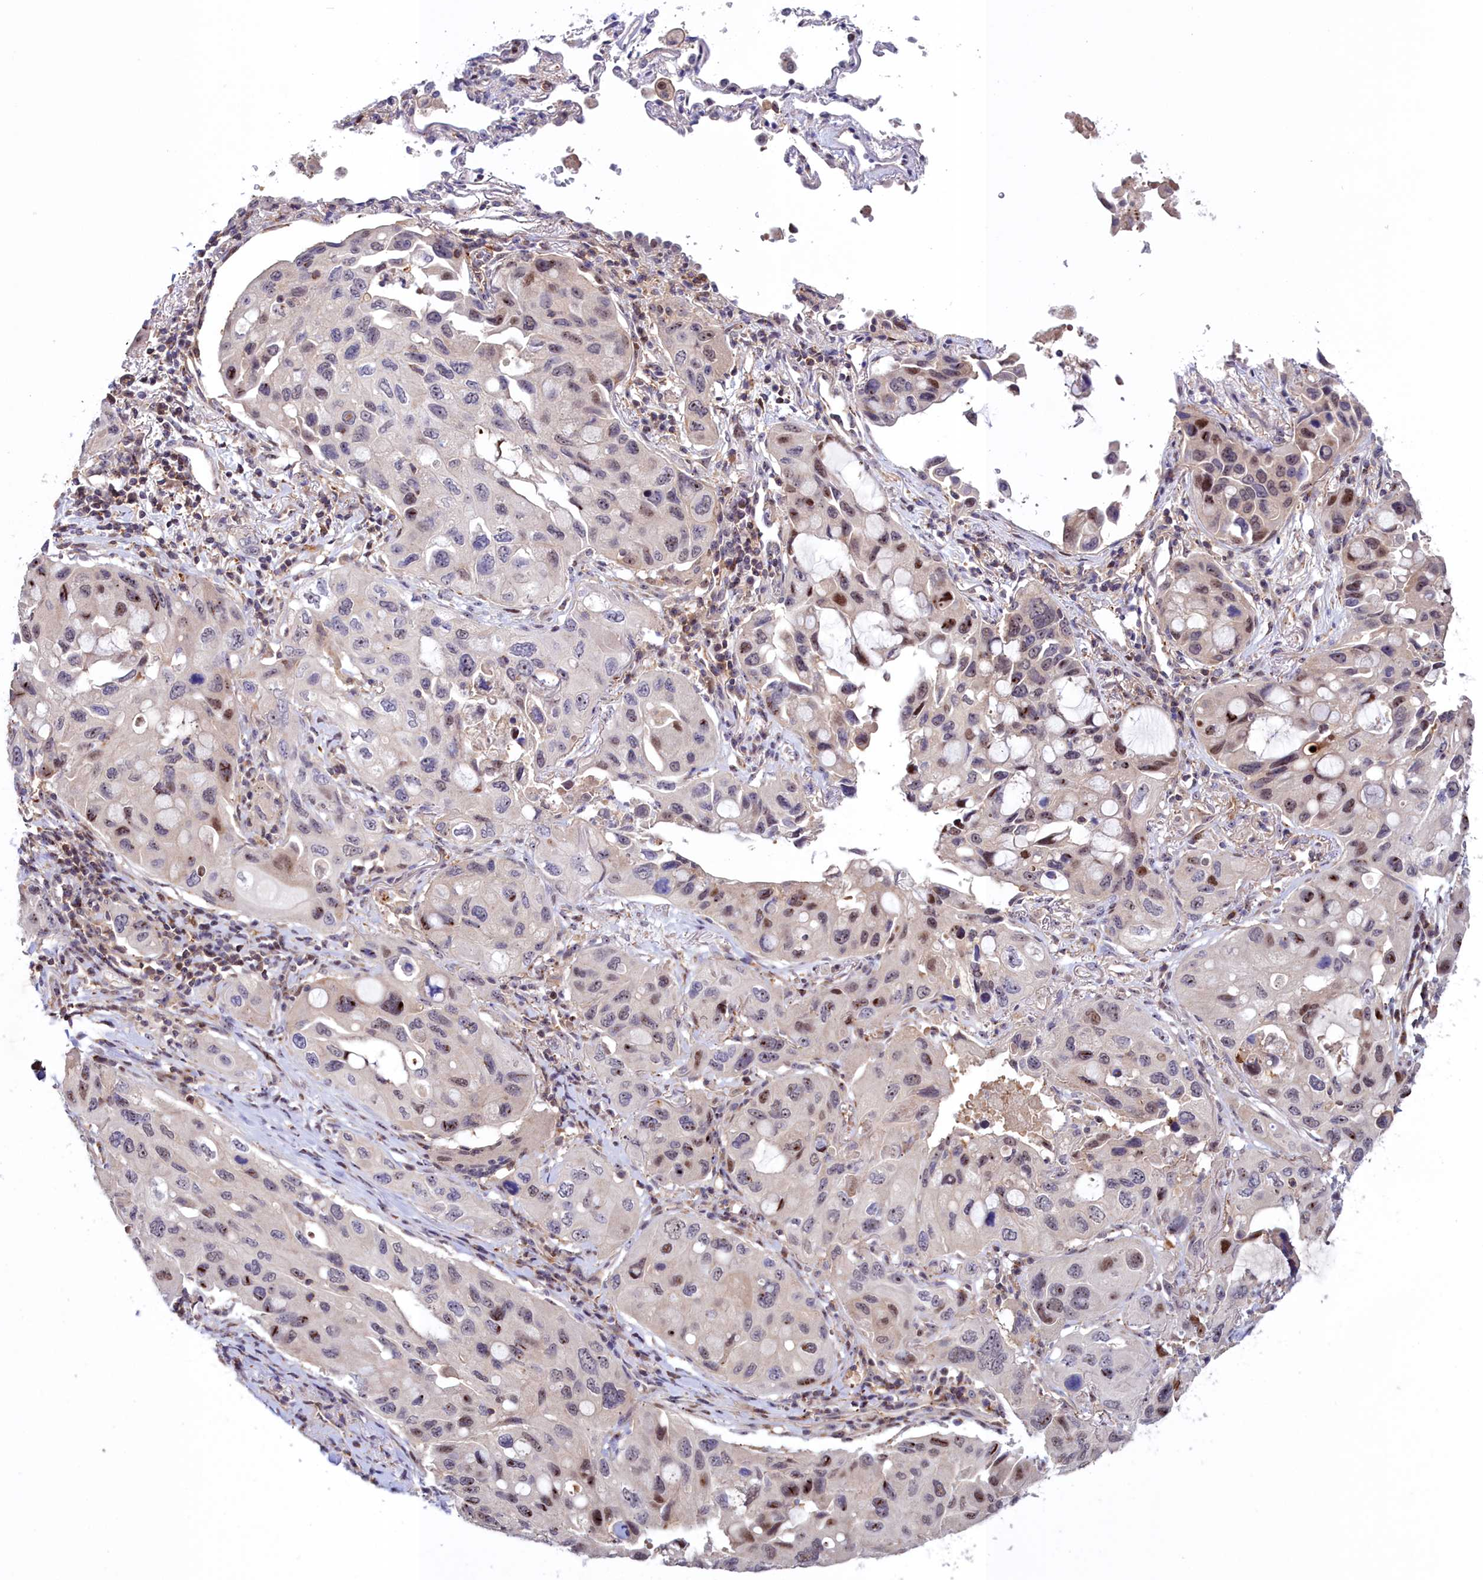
{"staining": {"intensity": "moderate", "quantity": "25%-75%", "location": "nuclear"}, "tissue": "lung cancer", "cell_type": "Tumor cells", "image_type": "cancer", "snomed": [{"axis": "morphology", "description": "Squamous cell carcinoma, NOS"}, {"axis": "topography", "description": "Lung"}], "caption": "Squamous cell carcinoma (lung) stained with immunohistochemistry (IHC) exhibits moderate nuclear expression in about 25%-75% of tumor cells. (IHC, brightfield microscopy, high magnification).", "gene": "NEURL4", "patient": {"sex": "female", "age": 73}}